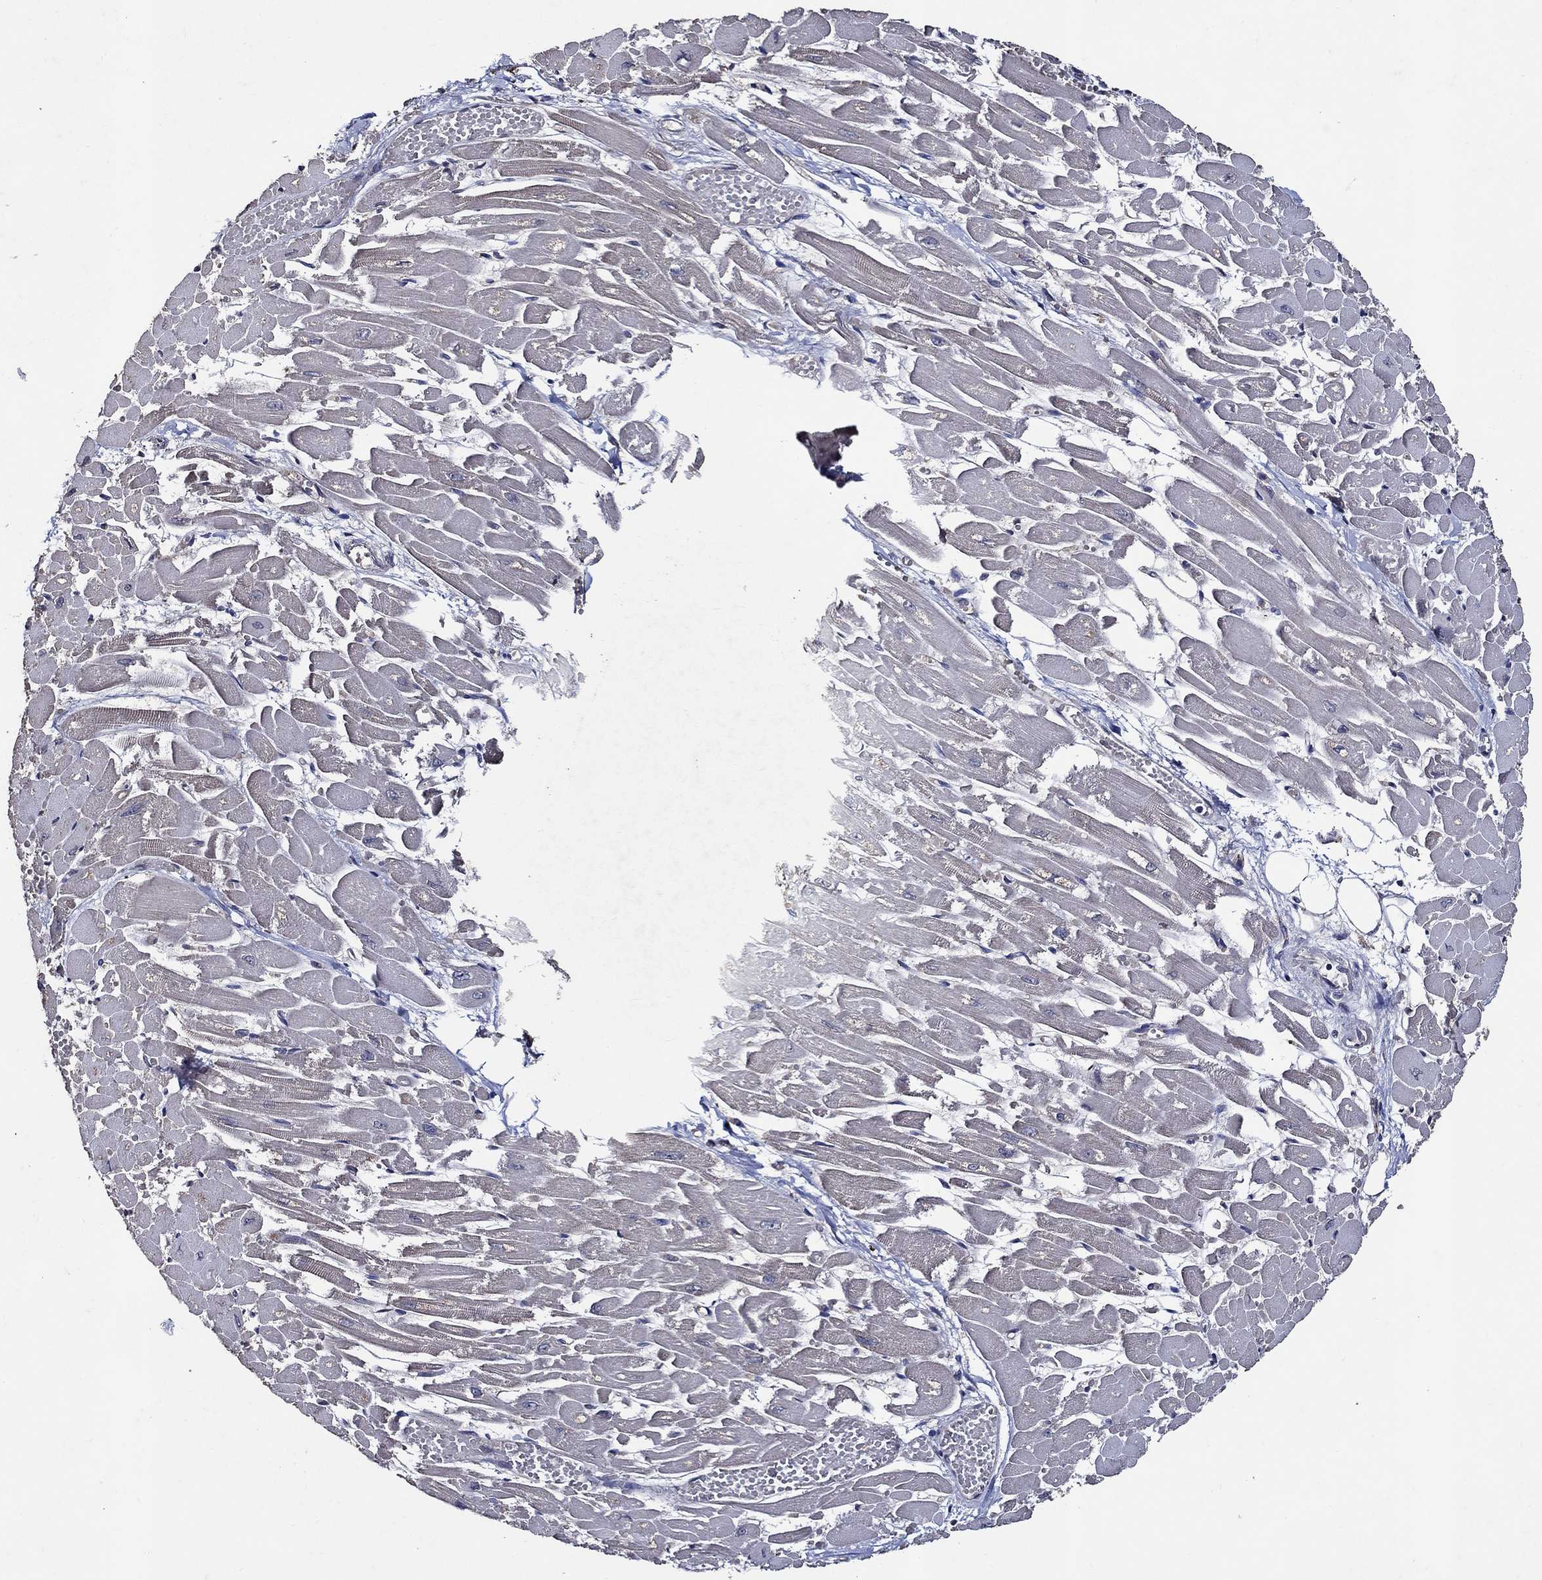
{"staining": {"intensity": "negative", "quantity": "none", "location": "none"}, "tissue": "heart muscle", "cell_type": "Cardiomyocytes", "image_type": "normal", "snomed": [{"axis": "morphology", "description": "Normal tissue, NOS"}, {"axis": "topography", "description": "Heart"}], "caption": "This is an IHC micrograph of unremarkable heart muscle. There is no expression in cardiomyocytes.", "gene": "HAP1", "patient": {"sex": "female", "age": 52}}